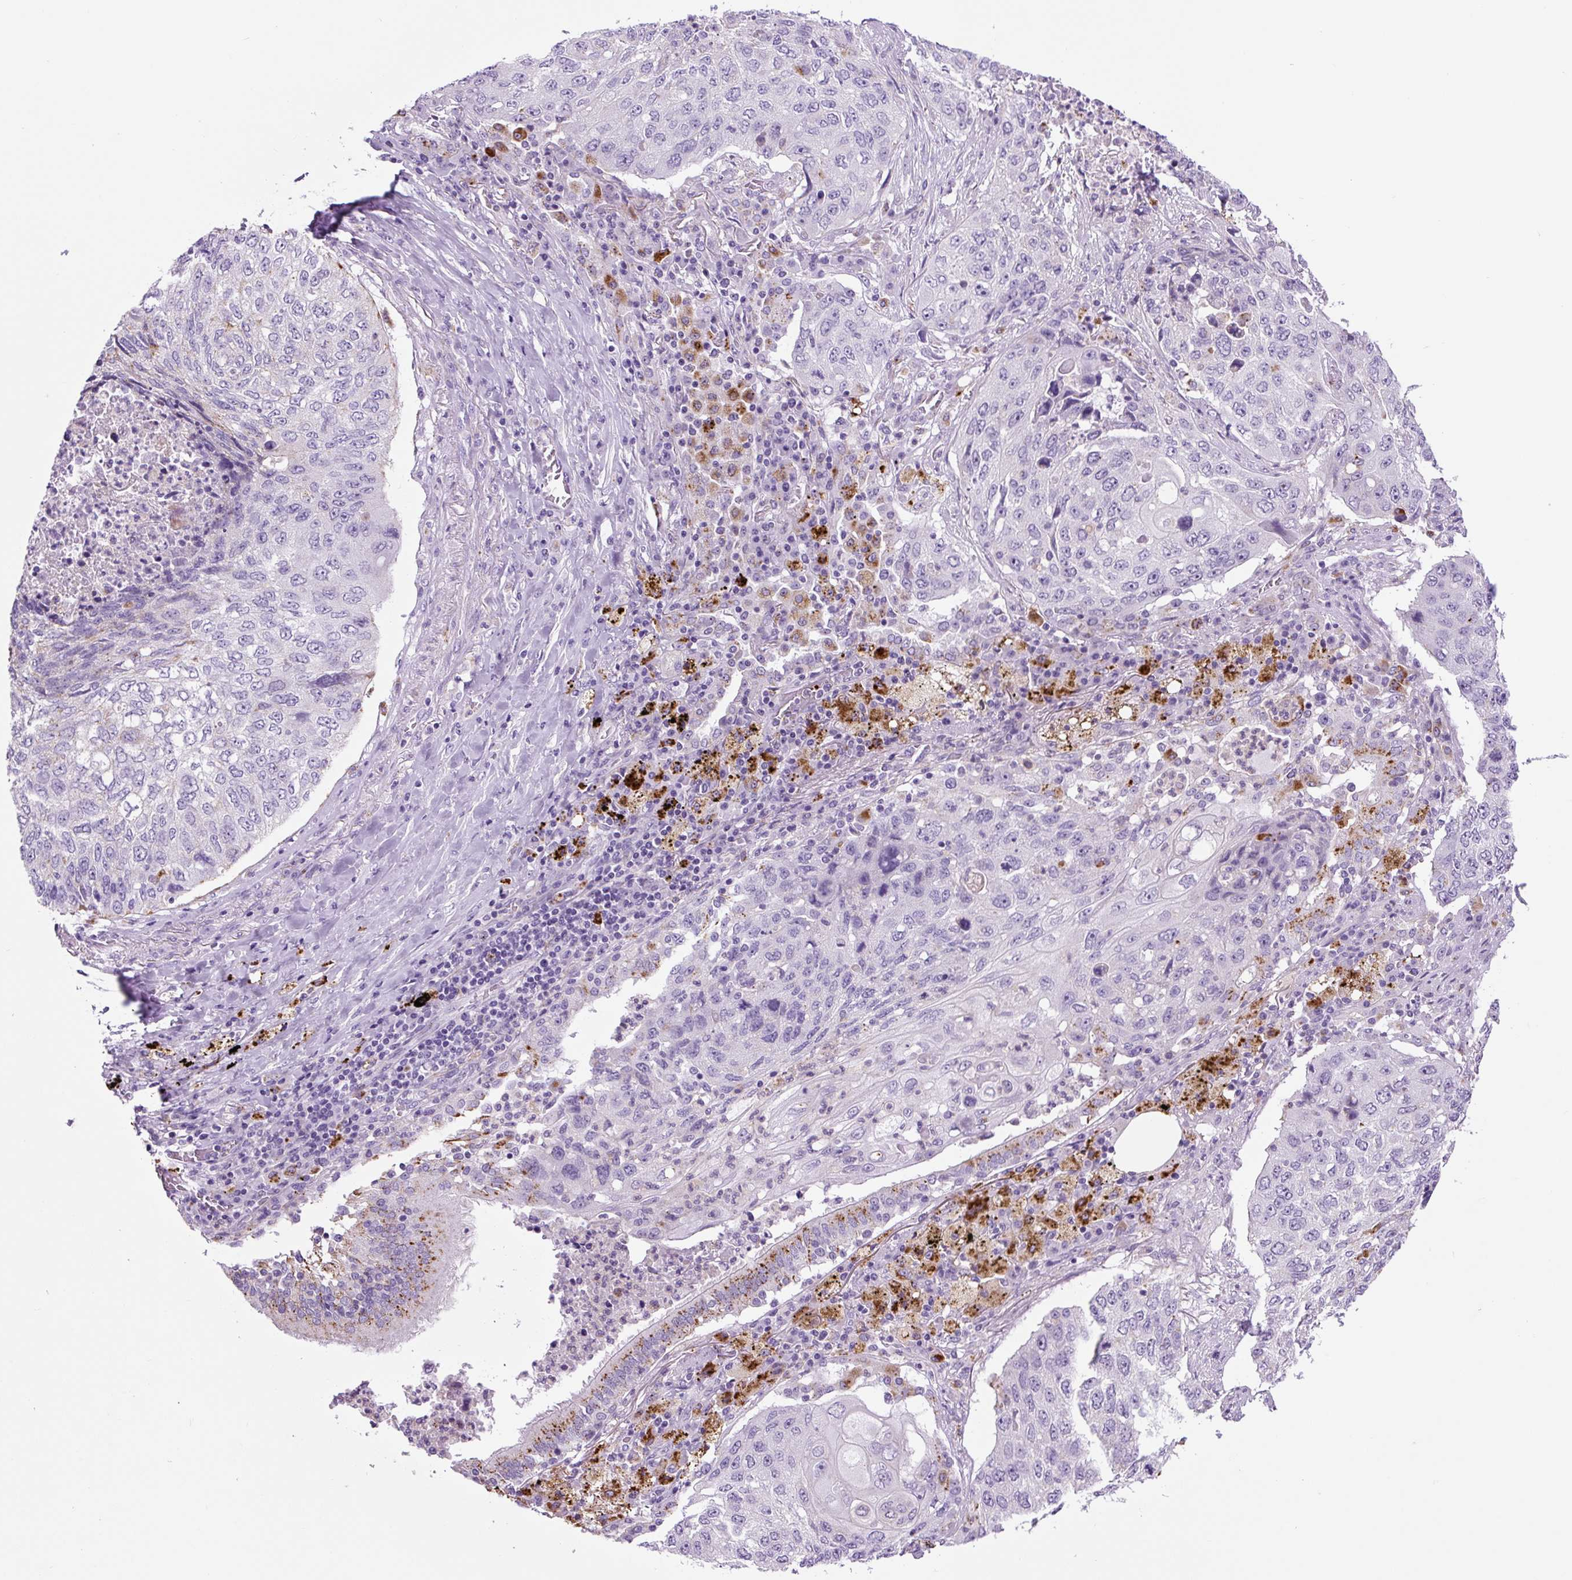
{"staining": {"intensity": "negative", "quantity": "none", "location": "none"}, "tissue": "lung cancer", "cell_type": "Tumor cells", "image_type": "cancer", "snomed": [{"axis": "morphology", "description": "Squamous cell carcinoma, NOS"}, {"axis": "topography", "description": "Lung"}], "caption": "A micrograph of squamous cell carcinoma (lung) stained for a protein exhibits no brown staining in tumor cells.", "gene": "LCN10", "patient": {"sex": "female", "age": 63}}